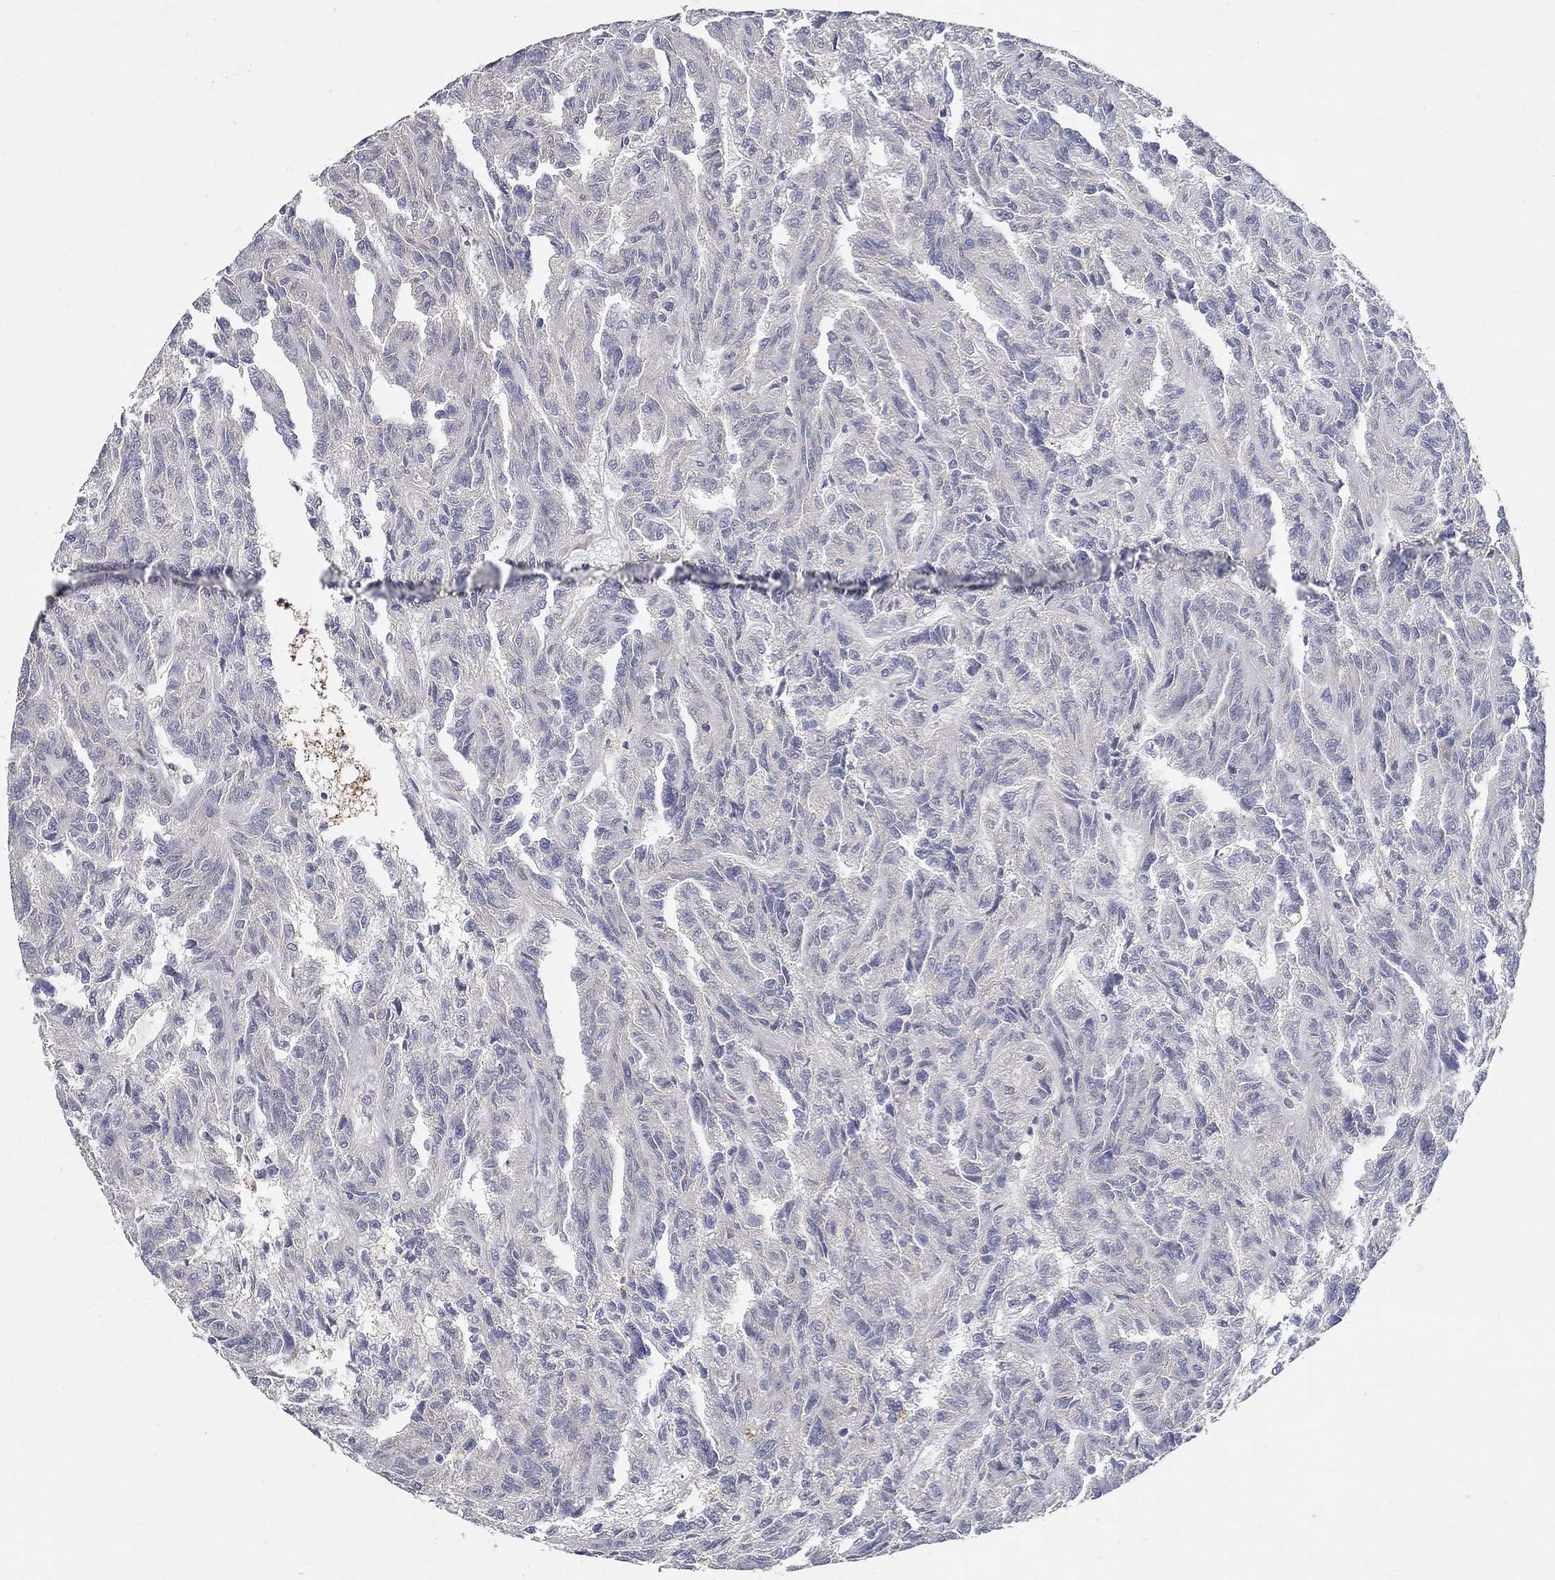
{"staining": {"intensity": "negative", "quantity": "none", "location": "none"}, "tissue": "renal cancer", "cell_type": "Tumor cells", "image_type": "cancer", "snomed": [{"axis": "morphology", "description": "Adenocarcinoma, NOS"}, {"axis": "topography", "description": "Kidney"}], "caption": "DAB immunohistochemical staining of human renal cancer (adenocarcinoma) exhibits no significant expression in tumor cells.", "gene": "PROZ", "patient": {"sex": "male", "age": 79}}